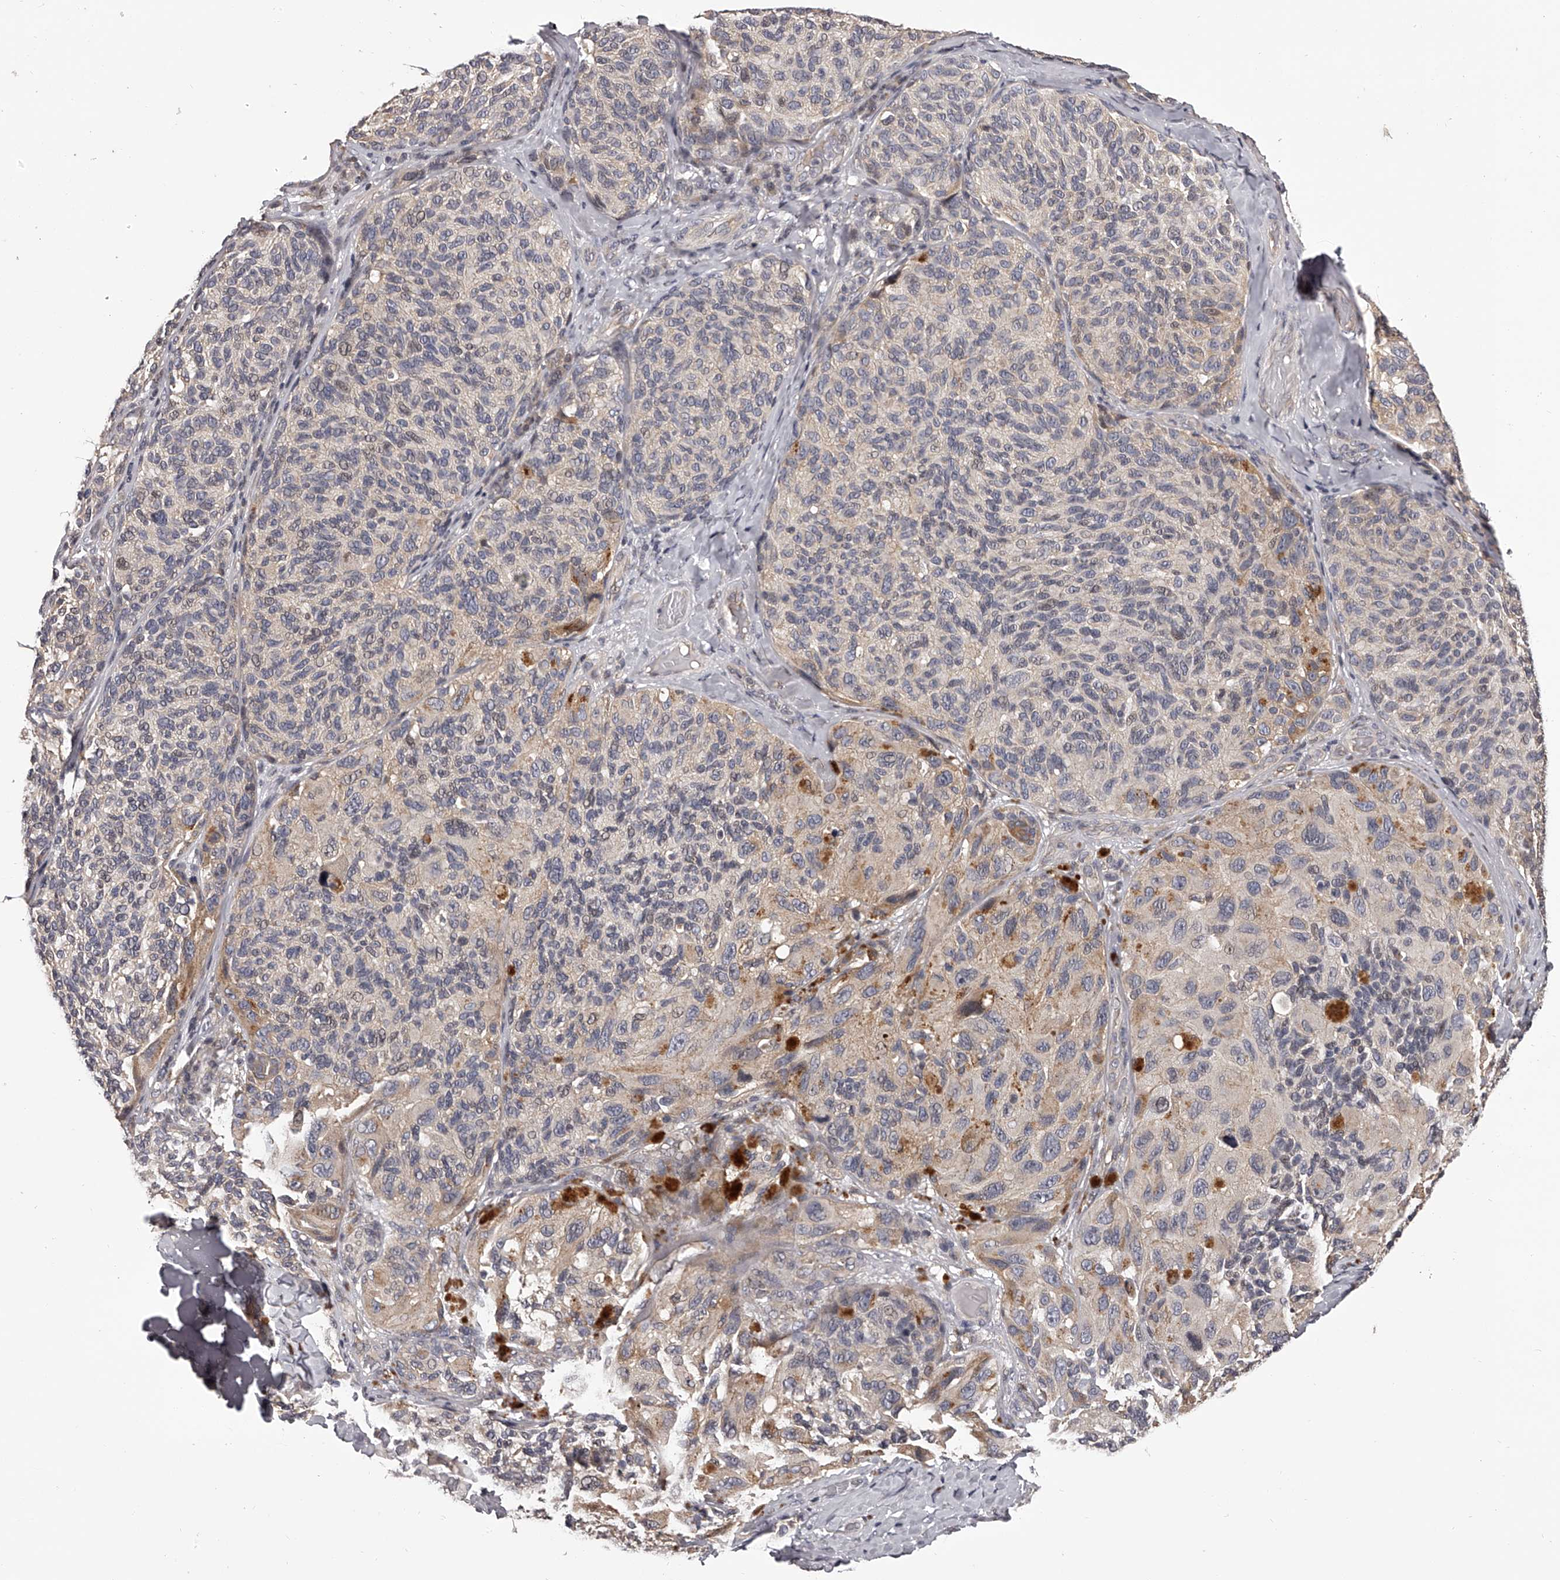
{"staining": {"intensity": "moderate", "quantity": "<25%", "location": "cytoplasmic/membranous"}, "tissue": "melanoma", "cell_type": "Tumor cells", "image_type": "cancer", "snomed": [{"axis": "morphology", "description": "Malignant melanoma, NOS"}, {"axis": "topography", "description": "Skin"}], "caption": "Malignant melanoma stained for a protein displays moderate cytoplasmic/membranous positivity in tumor cells.", "gene": "PFDN2", "patient": {"sex": "female", "age": 73}}